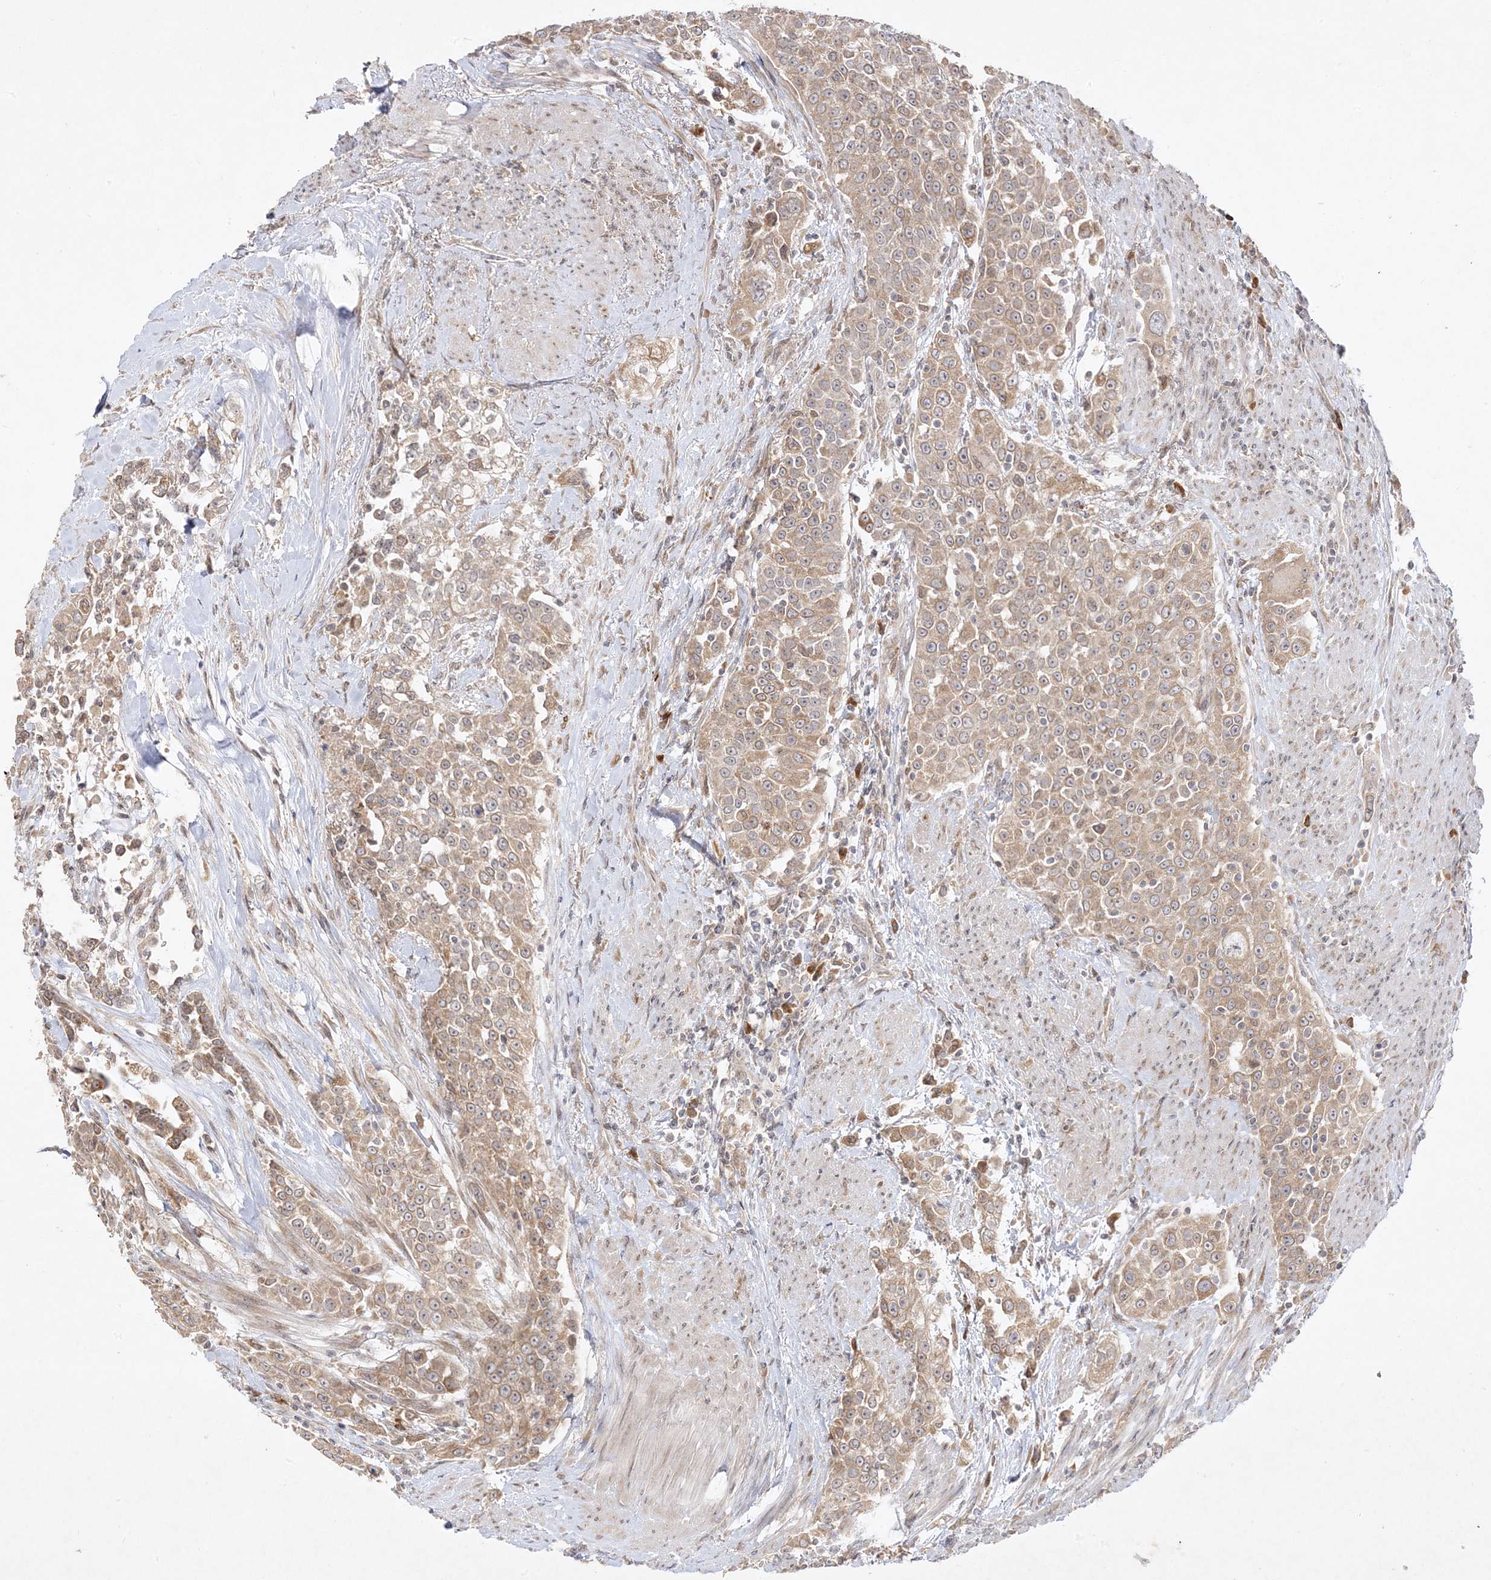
{"staining": {"intensity": "moderate", "quantity": ">75%", "location": "cytoplasmic/membranous"}, "tissue": "urothelial cancer", "cell_type": "Tumor cells", "image_type": "cancer", "snomed": [{"axis": "morphology", "description": "Urothelial carcinoma, High grade"}, {"axis": "topography", "description": "Urinary bladder"}], "caption": "A photomicrograph of human urothelial cancer stained for a protein exhibits moderate cytoplasmic/membranous brown staining in tumor cells.", "gene": "C2CD2", "patient": {"sex": "female", "age": 80}}